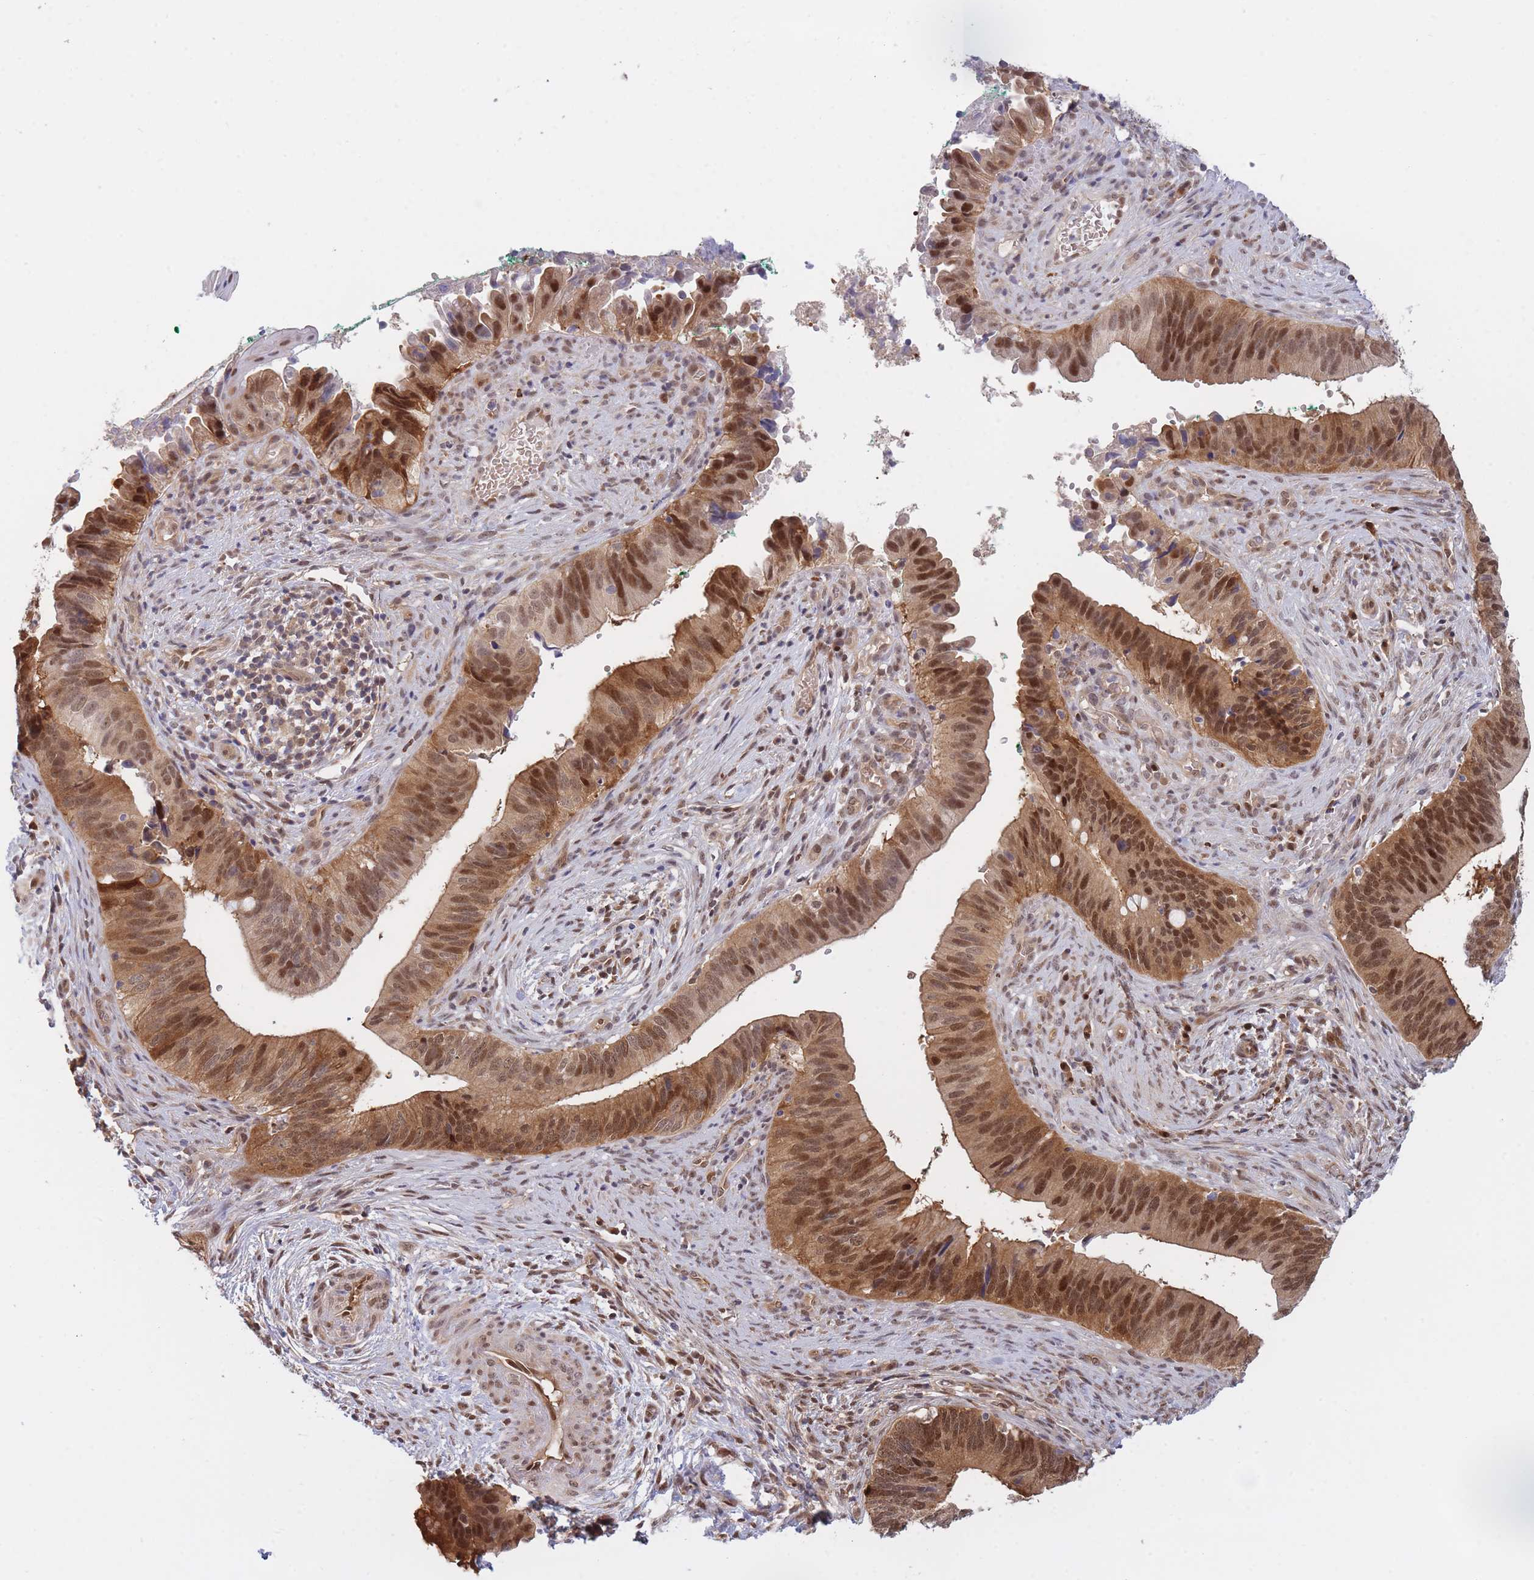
{"staining": {"intensity": "moderate", "quantity": ">75%", "location": "cytoplasmic/membranous,nuclear"}, "tissue": "cervical cancer", "cell_type": "Tumor cells", "image_type": "cancer", "snomed": [{"axis": "morphology", "description": "Adenocarcinoma, NOS"}, {"axis": "topography", "description": "Cervix"}], "caption": "Immunohistochemistry image of neoplastic tissue: adenocarcinoma (cervical) stained using IHC displays medium levels of moderate protein expression localized specifically in the cytoplasmic/membranous and nuclear of tumor cells, appearing as a cytoplasmic/membranous and nuclear brown color.", "gene": "NSFL1C", "patient": {"sex": "female", "age": 42}}